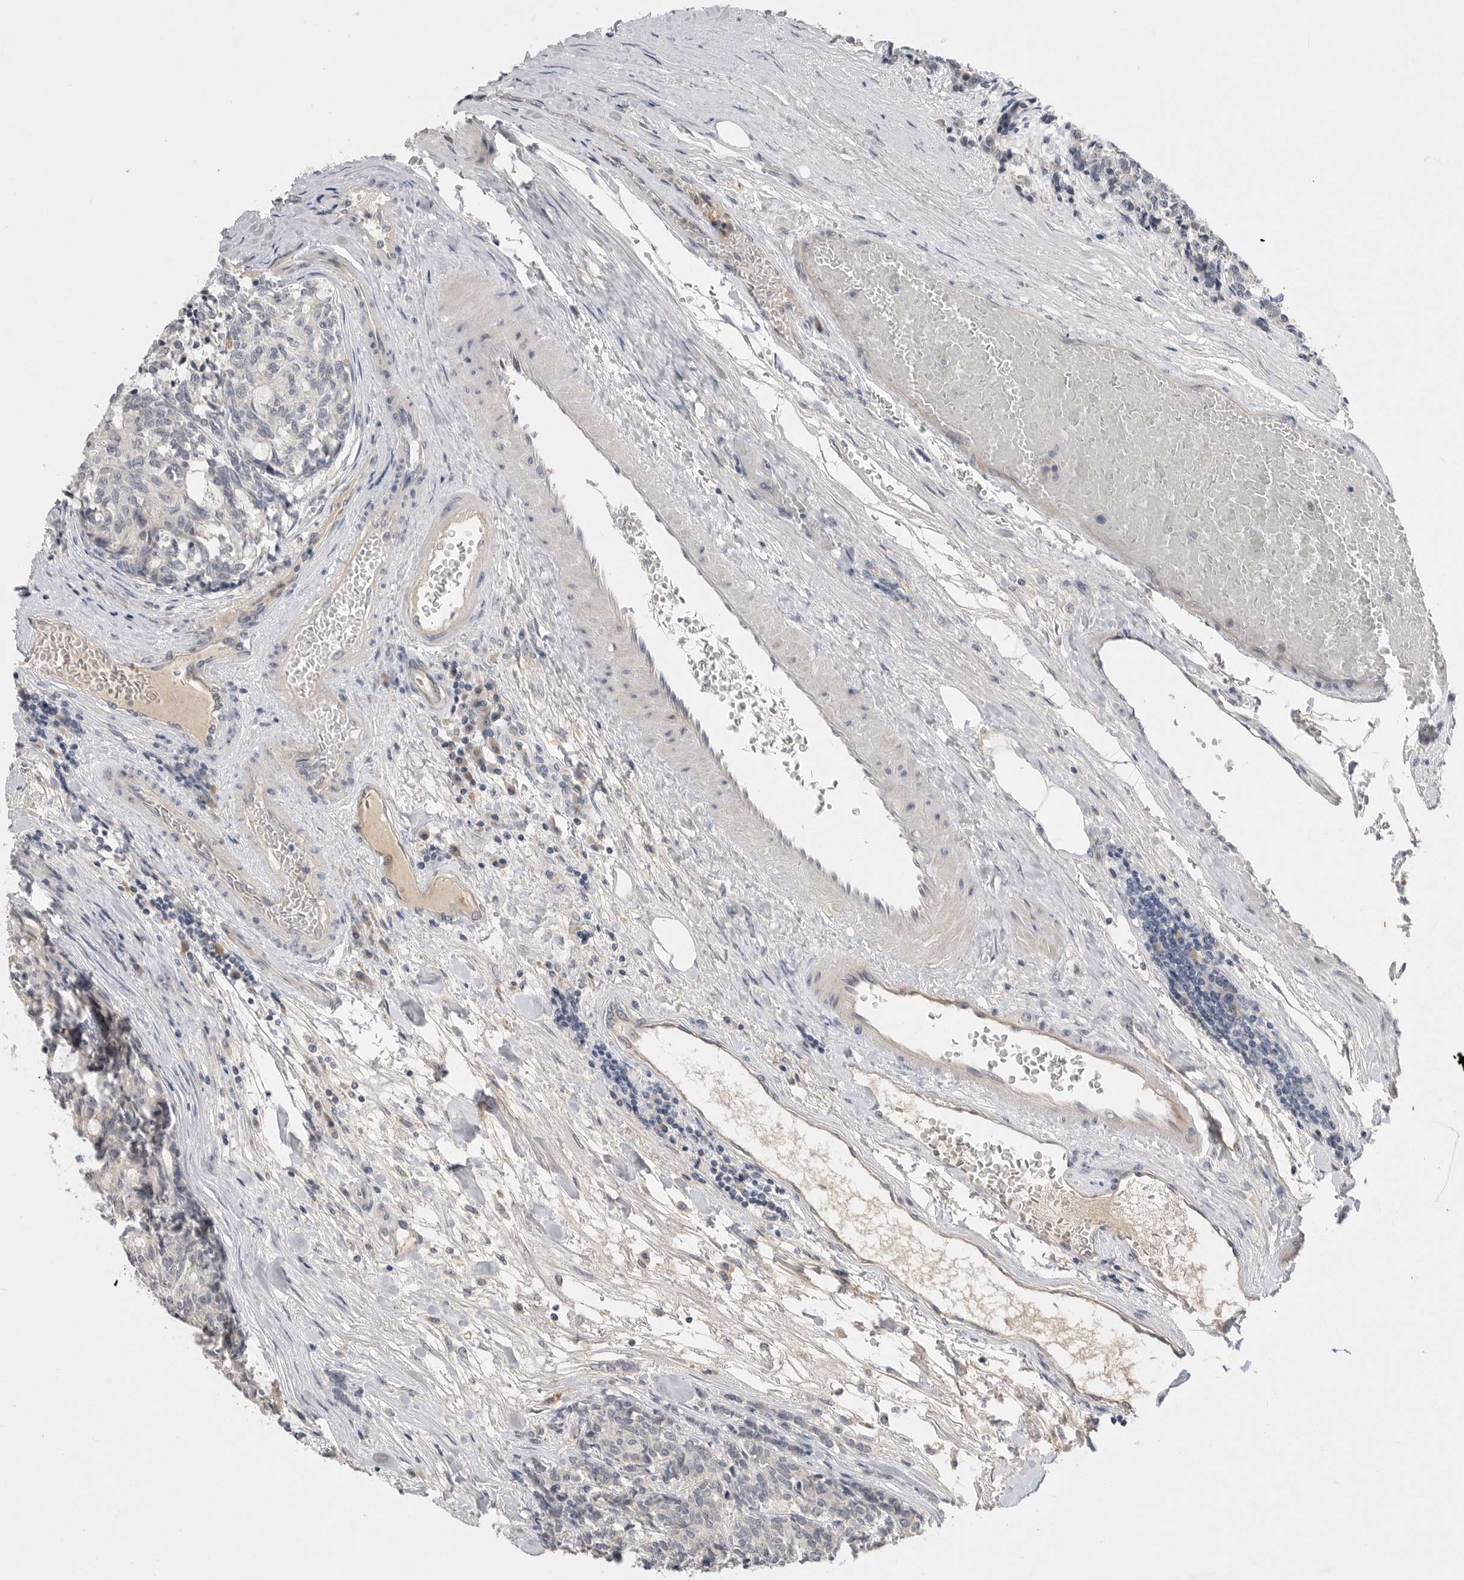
{"staining": {"intensity": "negative", "quantity": "none", "location": "none"}, "tissue": "carcinoid", "cell_type": "Tumor cells", "image_type": "cancer", "snomed": [{"axis": "morphology", "description": "Carcinoid, malignant, NOS"}, {"axis": "topography", "description": "Pancreas"}], "caption": "Carcinoid was stained to show a protein in brown. There is no significant staining in tumor cells. (Immunohistochemistry, brightfield microscopy, high magnification).", "gene": "ITGAD", "patient": {"sex": "female", "age": 54}}